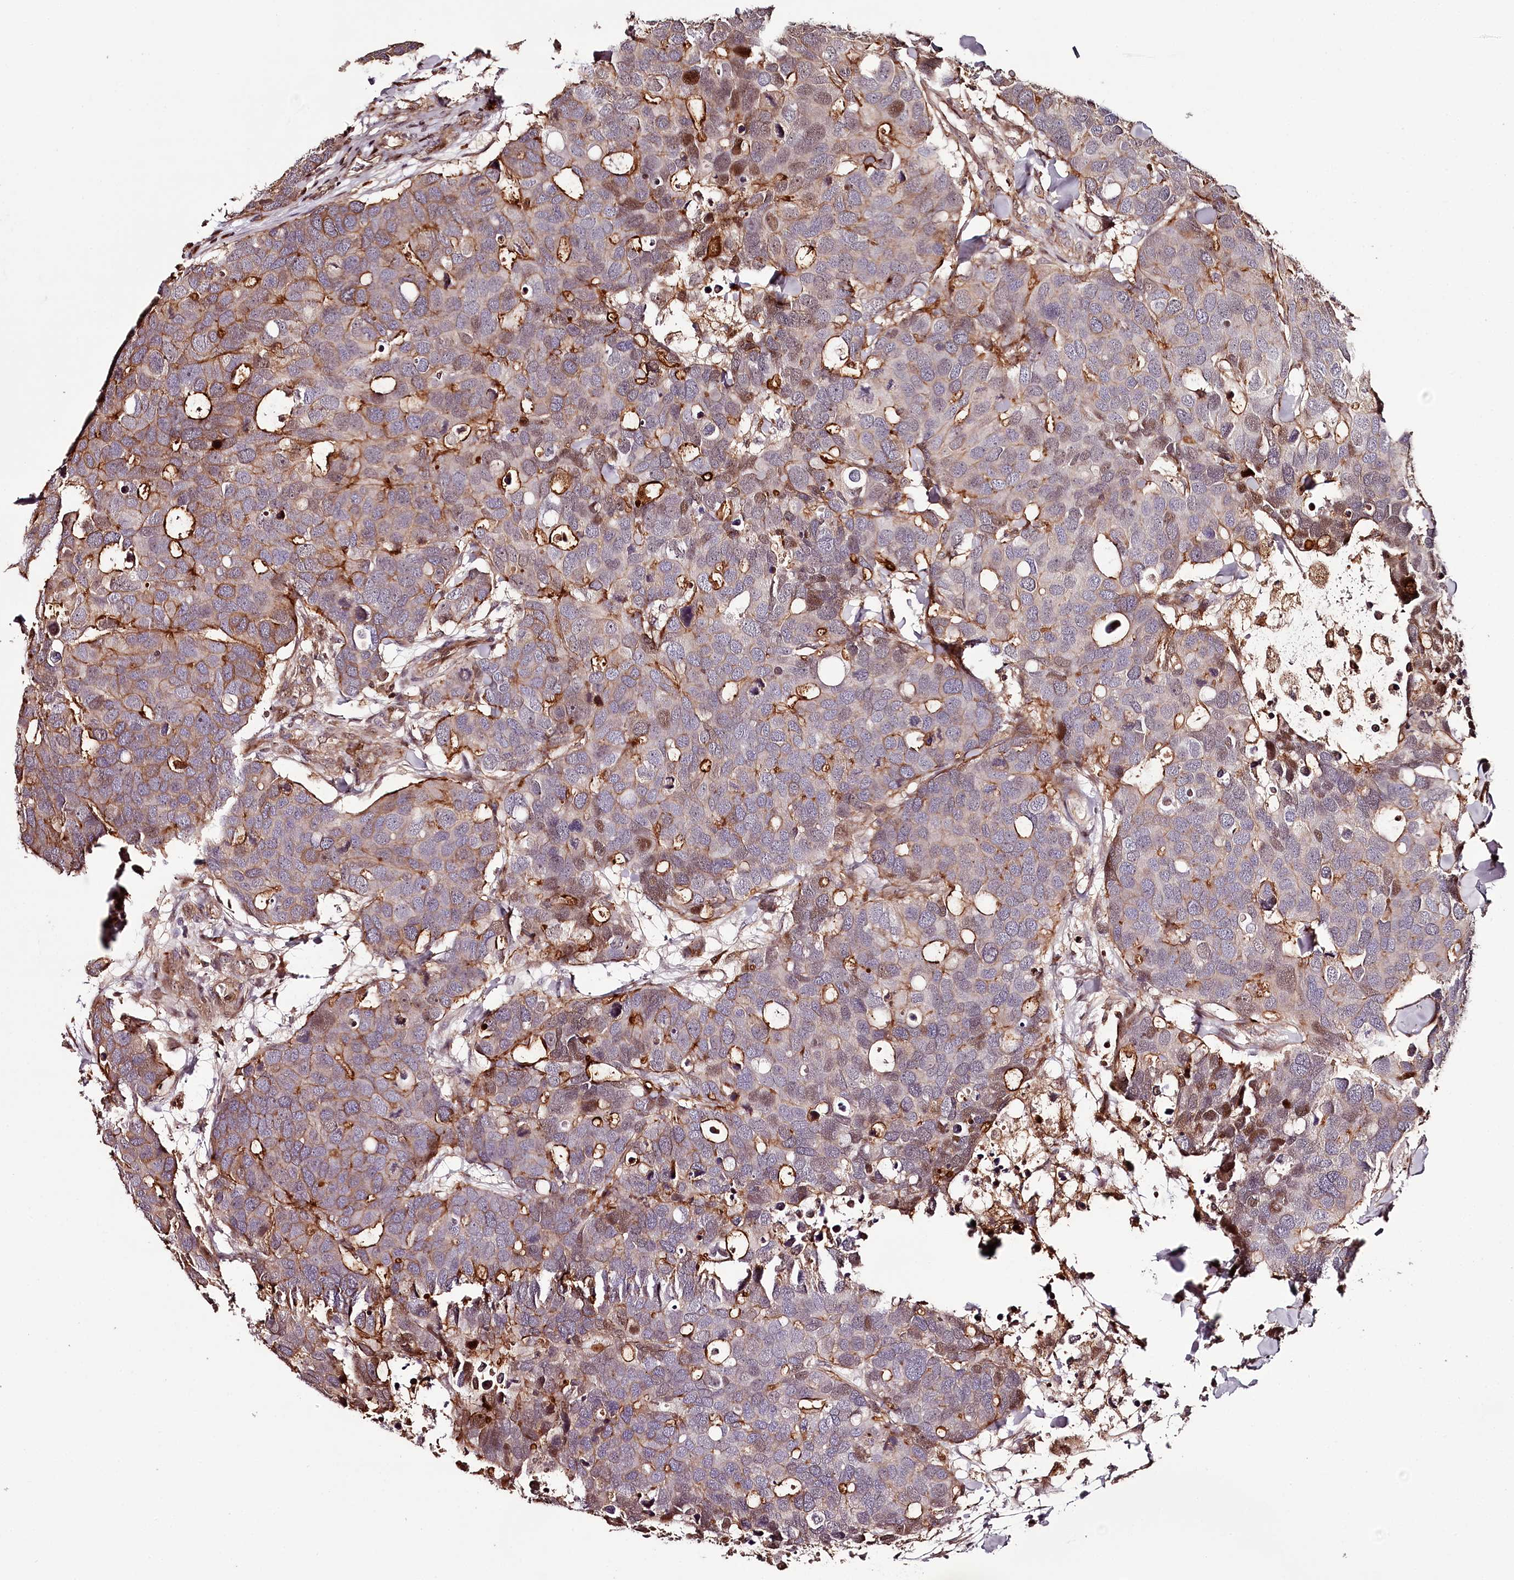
{"staining": {"intensity": "strong", "quantity": "25%-75%", "location": "cytoplasmic/membranous,nuclear"}, "tissue": "breast cancer", "cell_type": "Tumor cells", "image_type": "cancer", "snomed": [{"axis": "morphology", "description": "Duct carcinoma"}, {"axis": "topography", "description": "Breast"}], "caption": "Immunohistochemical staining of human breast cancer (invasive ductal carcinoma) displays high levels of strong cytoplasmic/membranous and nuclear protein staining in approximately 25%-75% of tumor cells. (brown staining indicates protein expression, while blue staining denotes nuclei).", "gene": "KIF14", "patient": {"sex": "female", "age": 83}}